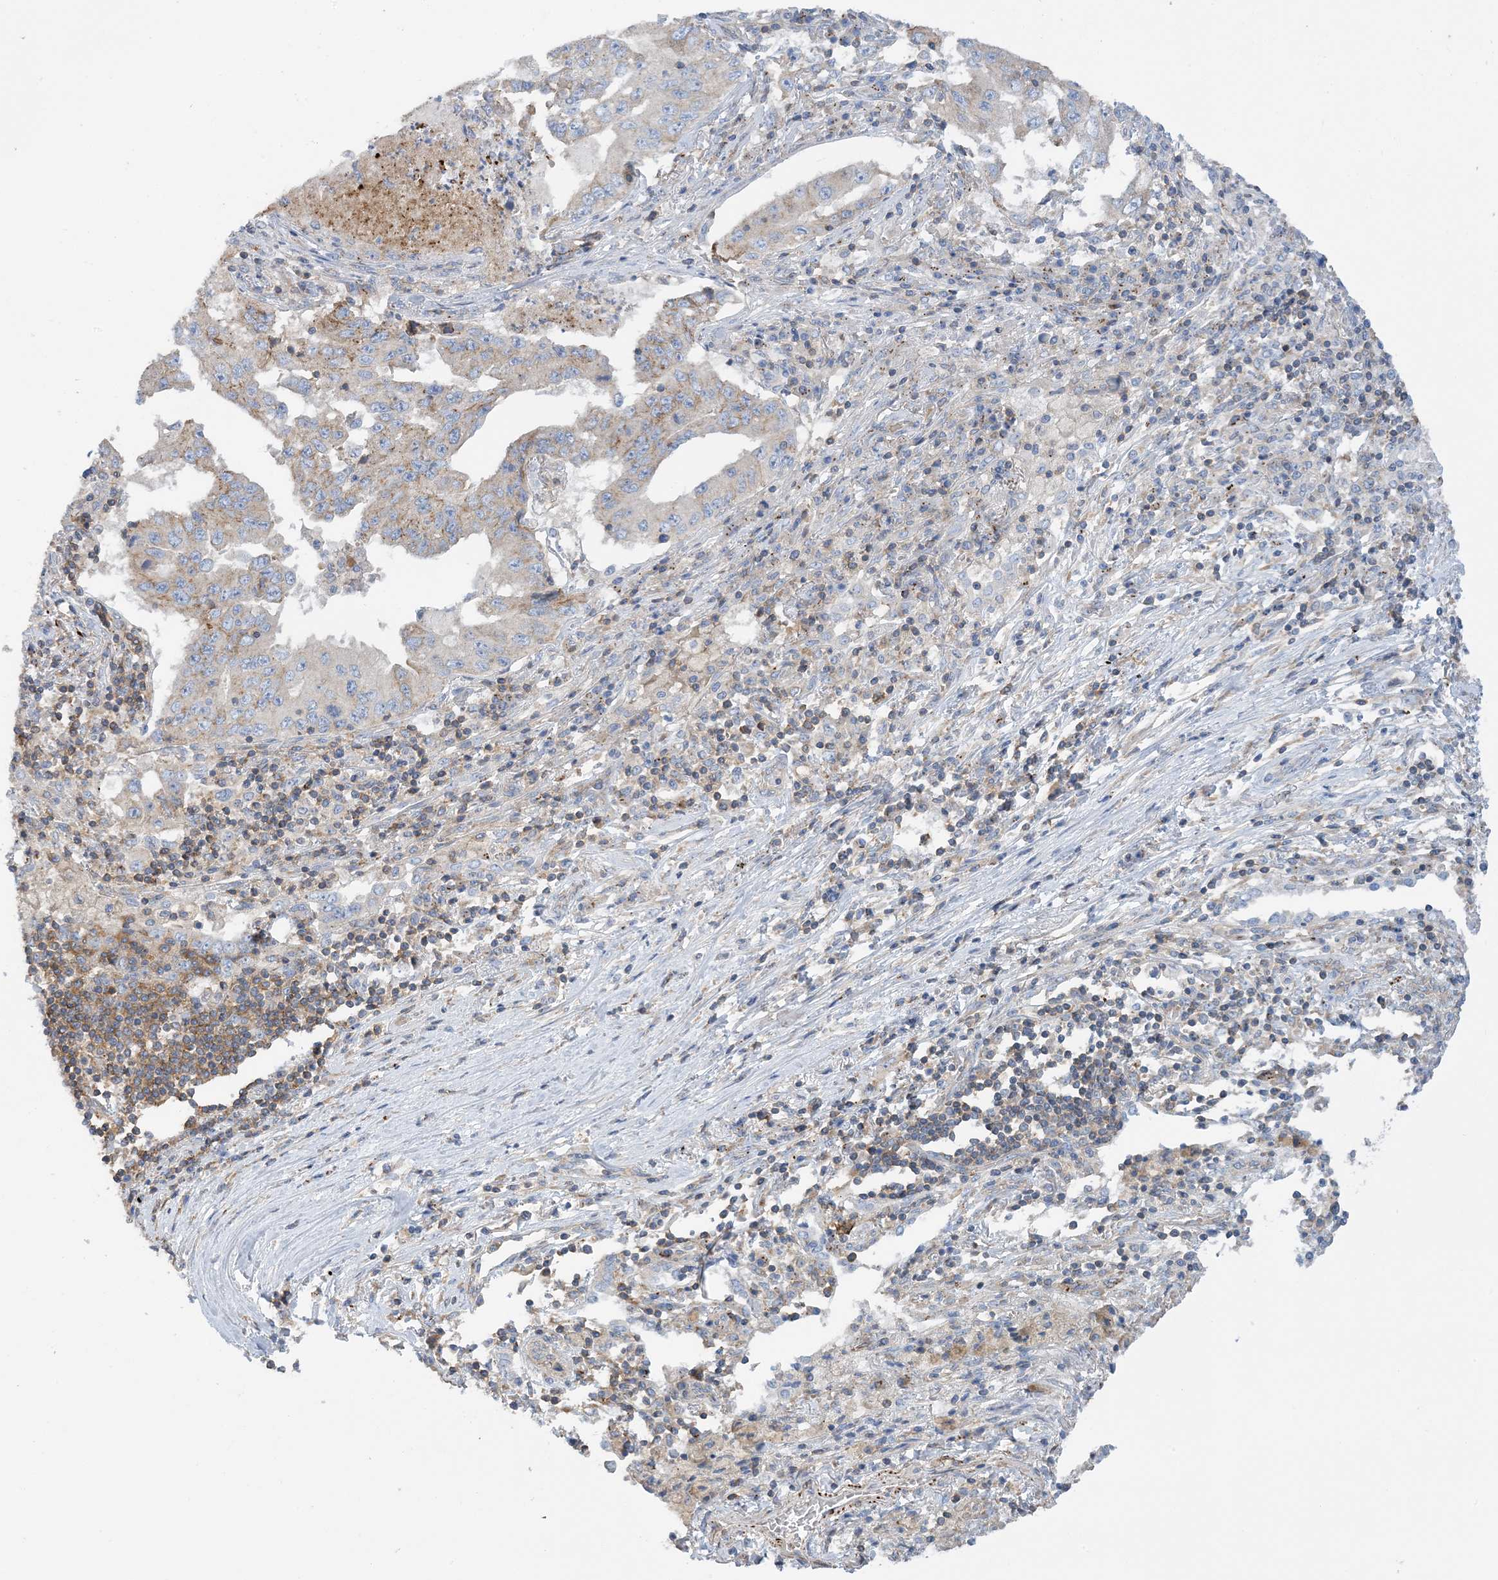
{"staining": {"intensity": "weak", "quantity": "25%-75%", "location": "cytoplasmic/membranous"}, "tissue": "lung cancer", "cell_type": "Tumor cells", "image_type": "cancer", "snomed": [{"axis": "morphology", "description": "Adenocarcinoma, NOS"}, {"axis": "topography", "description": "Lung"}], "caption": "Lung cancer tissue exhibits weak cytoplasmic/membranous staining in approximately 25%-75% of tumor cells, visualized by immunohistochemistry.", "gene": "CALHM5", "patient": {"sex": "female", "age": 51}}